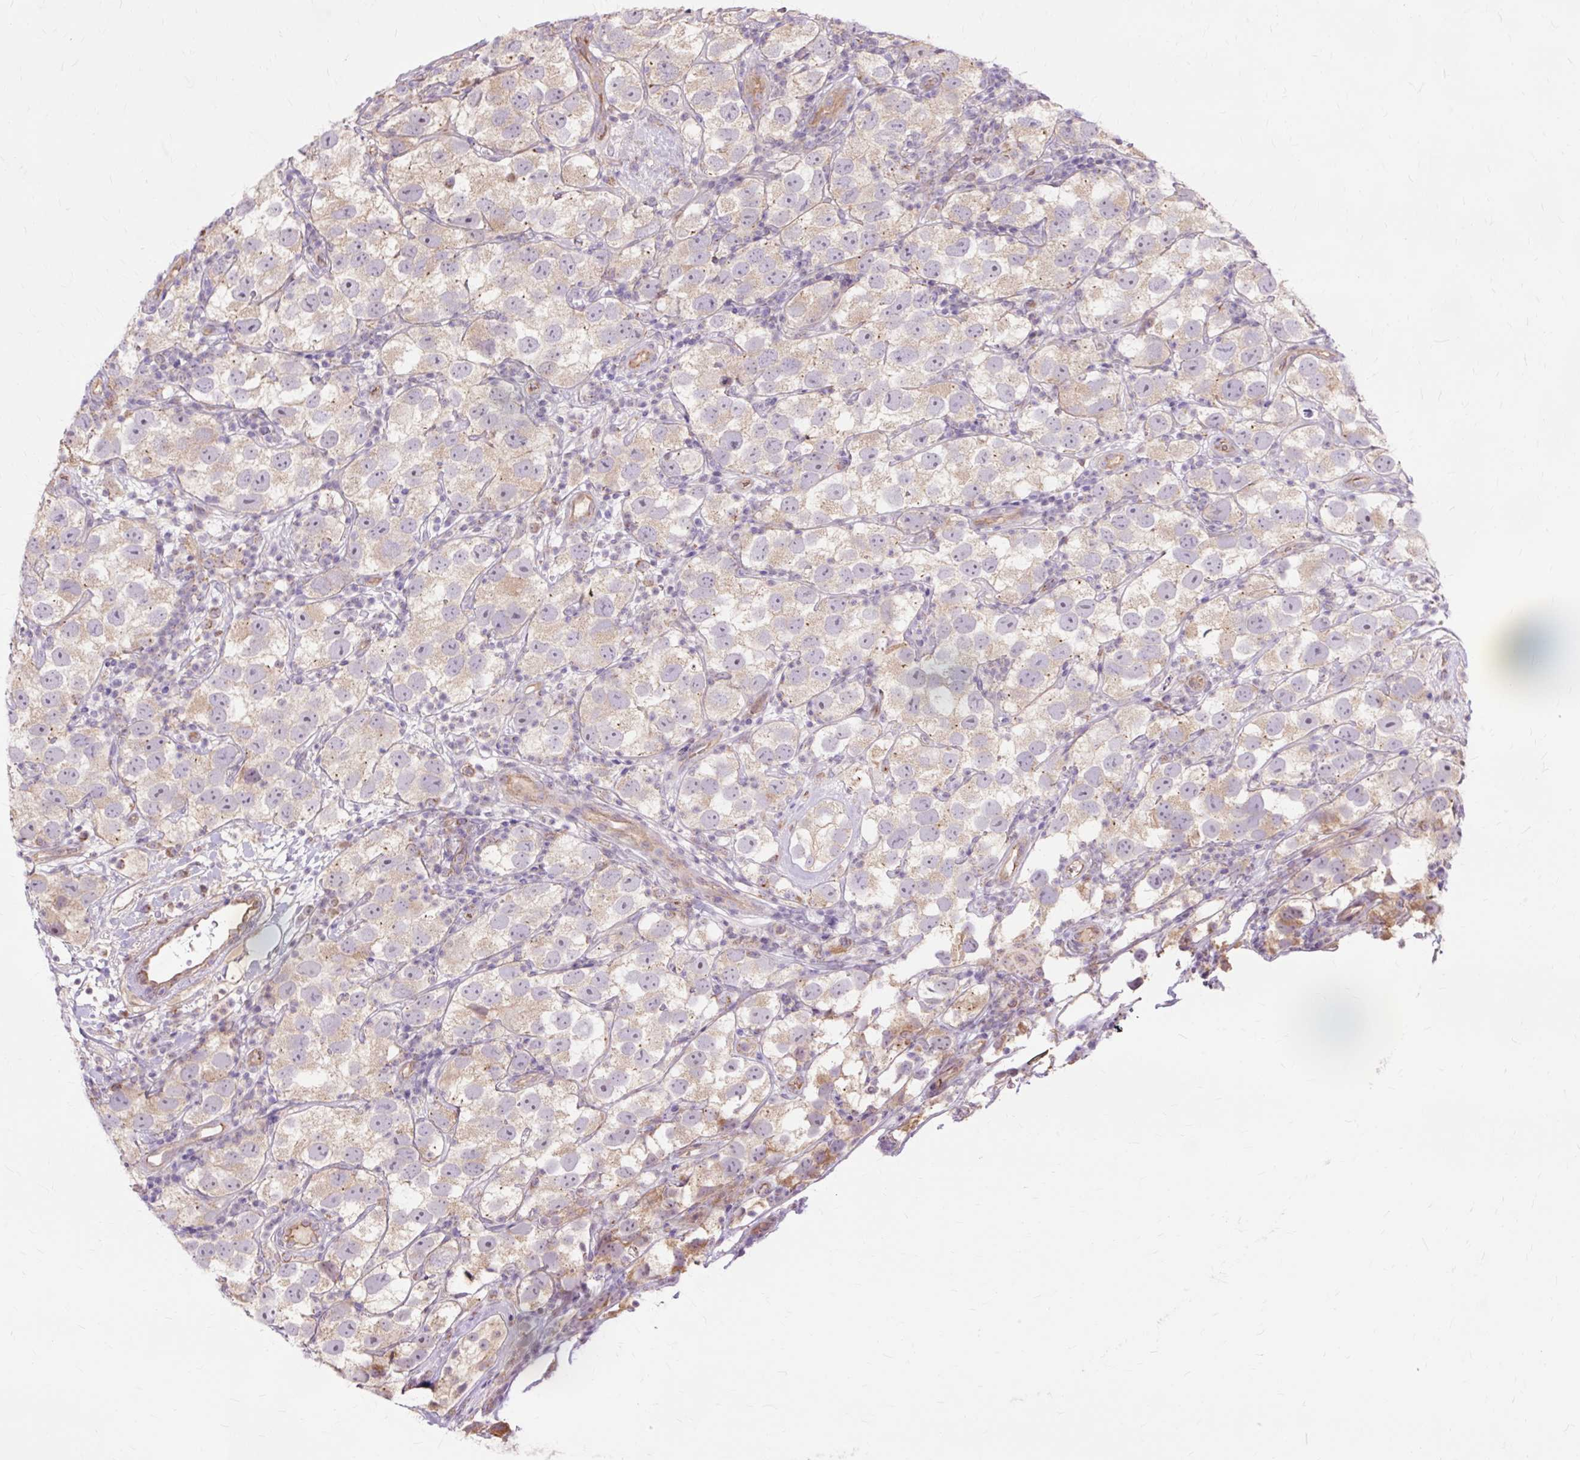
{"staining": {"intensity": "weak", "quantity": ">75%", "location": "cytoplasmic/membranous"}, "tissue": "testis cancer", "cell_type": "Tumor cells", "image_type": "cancer", "snomed": [{"axis": "morphology", "description": "Seminoma, NOS"}, {"axis": "topography", "description": "Testis"}], "caption": "Immunohistochemistry (IHC) staining of testis cancer, which demonstrates low levels of weak cytoplasmic/membranous positivity in approximately >75% of tumor cells indicating weak cytoplasmic/membranous protein positivity. The staining was performed using DAB (3,3'-diaminobenzidine) (brown) for protein detection and nuclei were counterstained in hematoxylin (blue).", "gene": "PDZD2", "patient": {"sex": "male", "age": 26}}